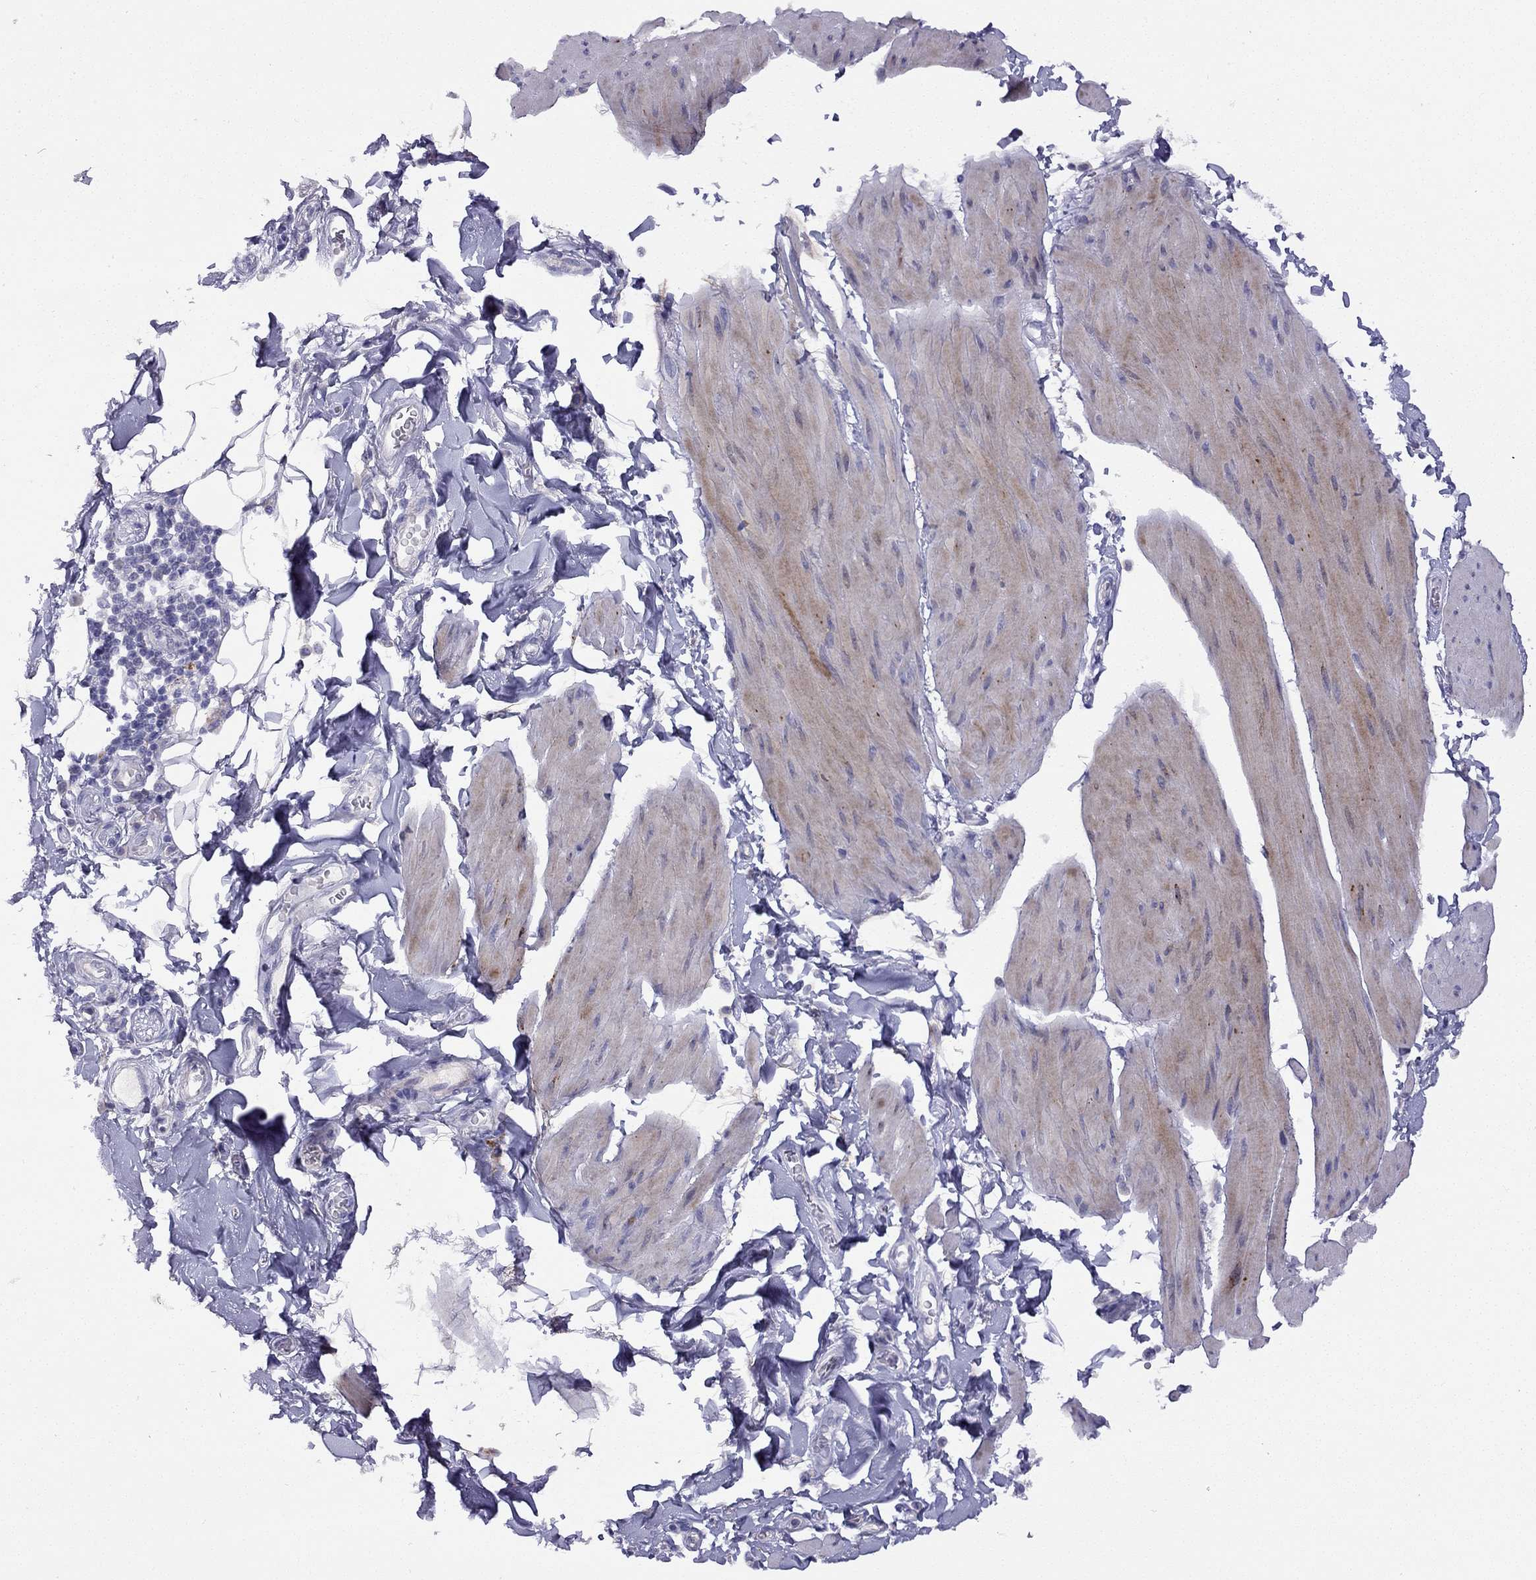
{"staining": {"intensity": "moderate", "quantity": "<25%", "location": "cytoplasmic/membranous"}, "tissue": "smooth muscle", "cell_type": "Smooth muscle cells", "image_type": "normal", "snomed": [{"axis": "morphology", "description": "Normal tissue, NOS"}, {"axis": "topography", "description": "Adipose tissue"}, {"axis": "topography", "description": "Smooth muscle"}, {"axis": "topography", "description": "Peripheral nerve tissue"}], "caption": "Immunohistochemical staining of benign smooth muscle demonstrates moderate cytoplasmic/membranous protein staining in approximately <25% of smooth muscle cells.", "gene": "CPNE4", "patient": {"sex": "male", "age": 83}}